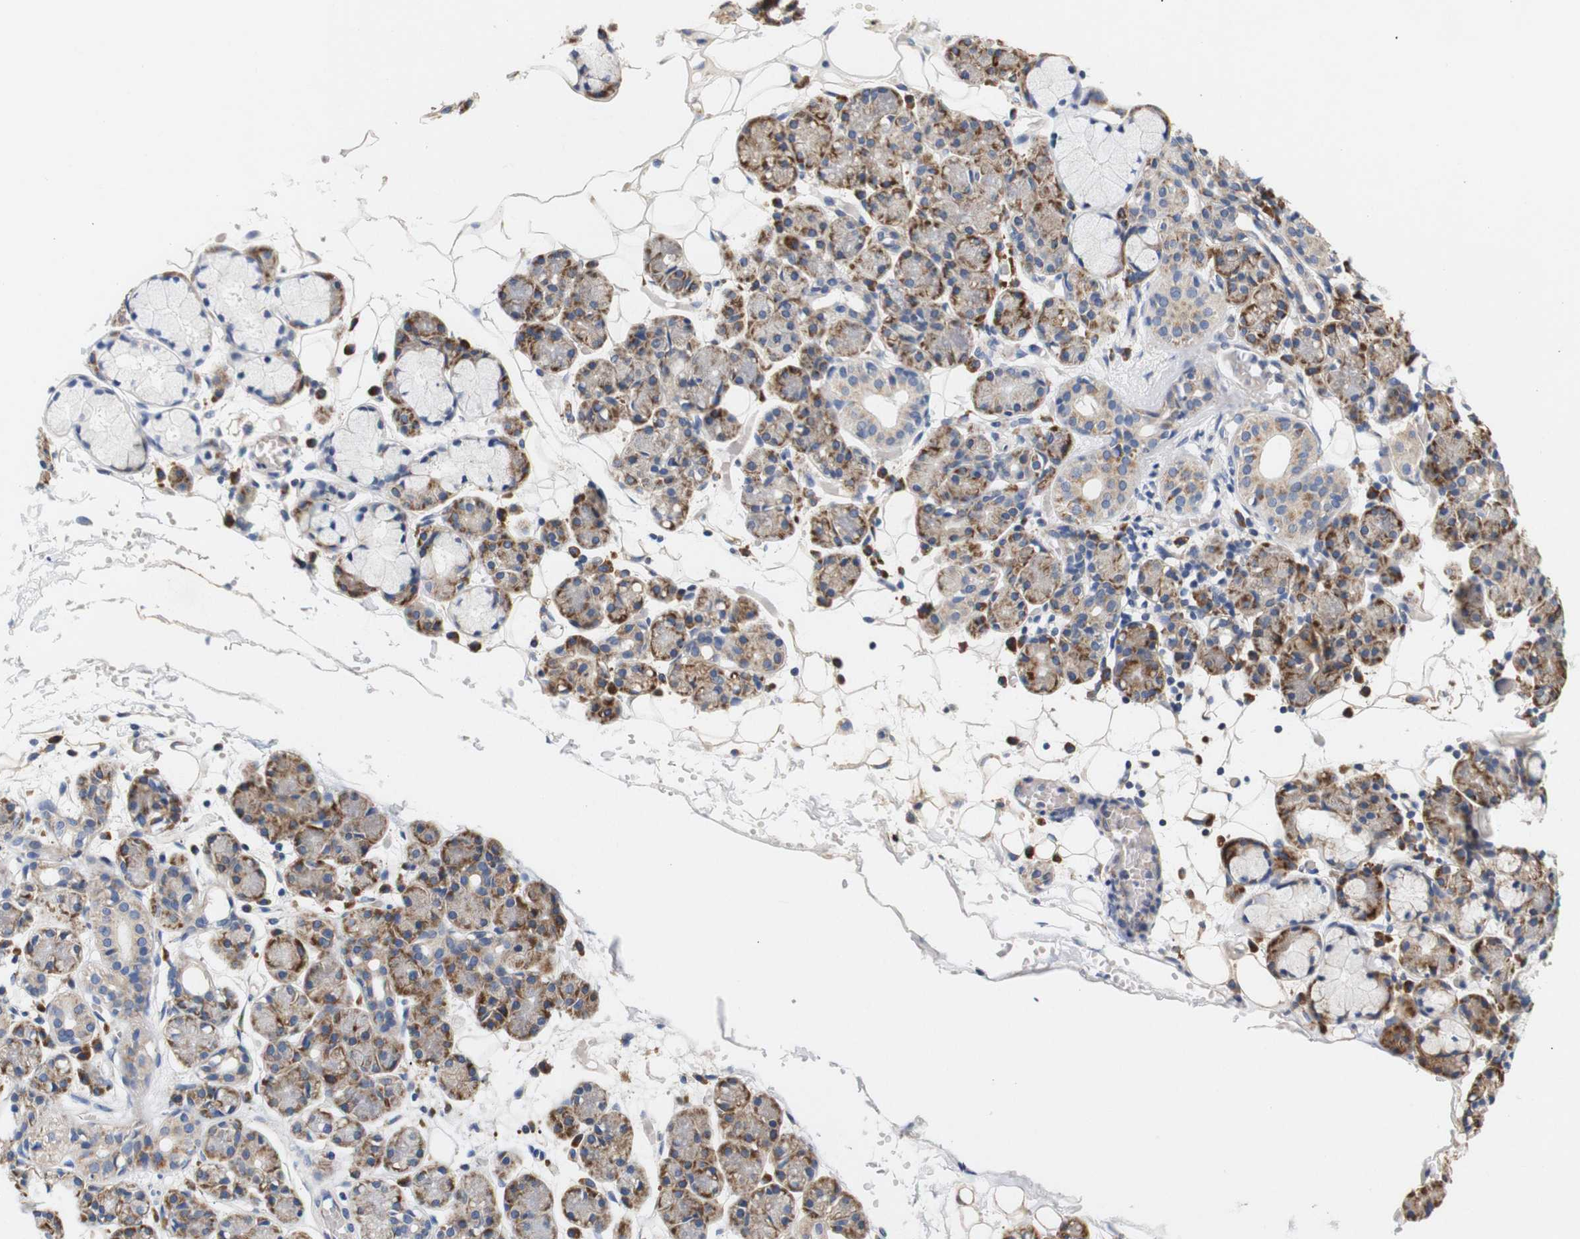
{"staining": {"intensity": "moderate", "quantity": "25%-75%", "location": "cytoplasmic/membranous"}, "tissue": "salivary gland", "cell_type": "Glandular cells", "image_type": "normal", "snomed": [{"axis": "morphology", "description": "Normal tissue, NOS"}, {"axis": "topography", "description": "Salivary gland"}], "caption": "The micrograph displays immunohistochemical staining of normal salivary gland. There is moderate cytoplasmic/membranous staining is identified in approximately 25%-75% of glandular cells.", "gene": "TRIM5", "patient": {"sex": "male", "age": 63}}